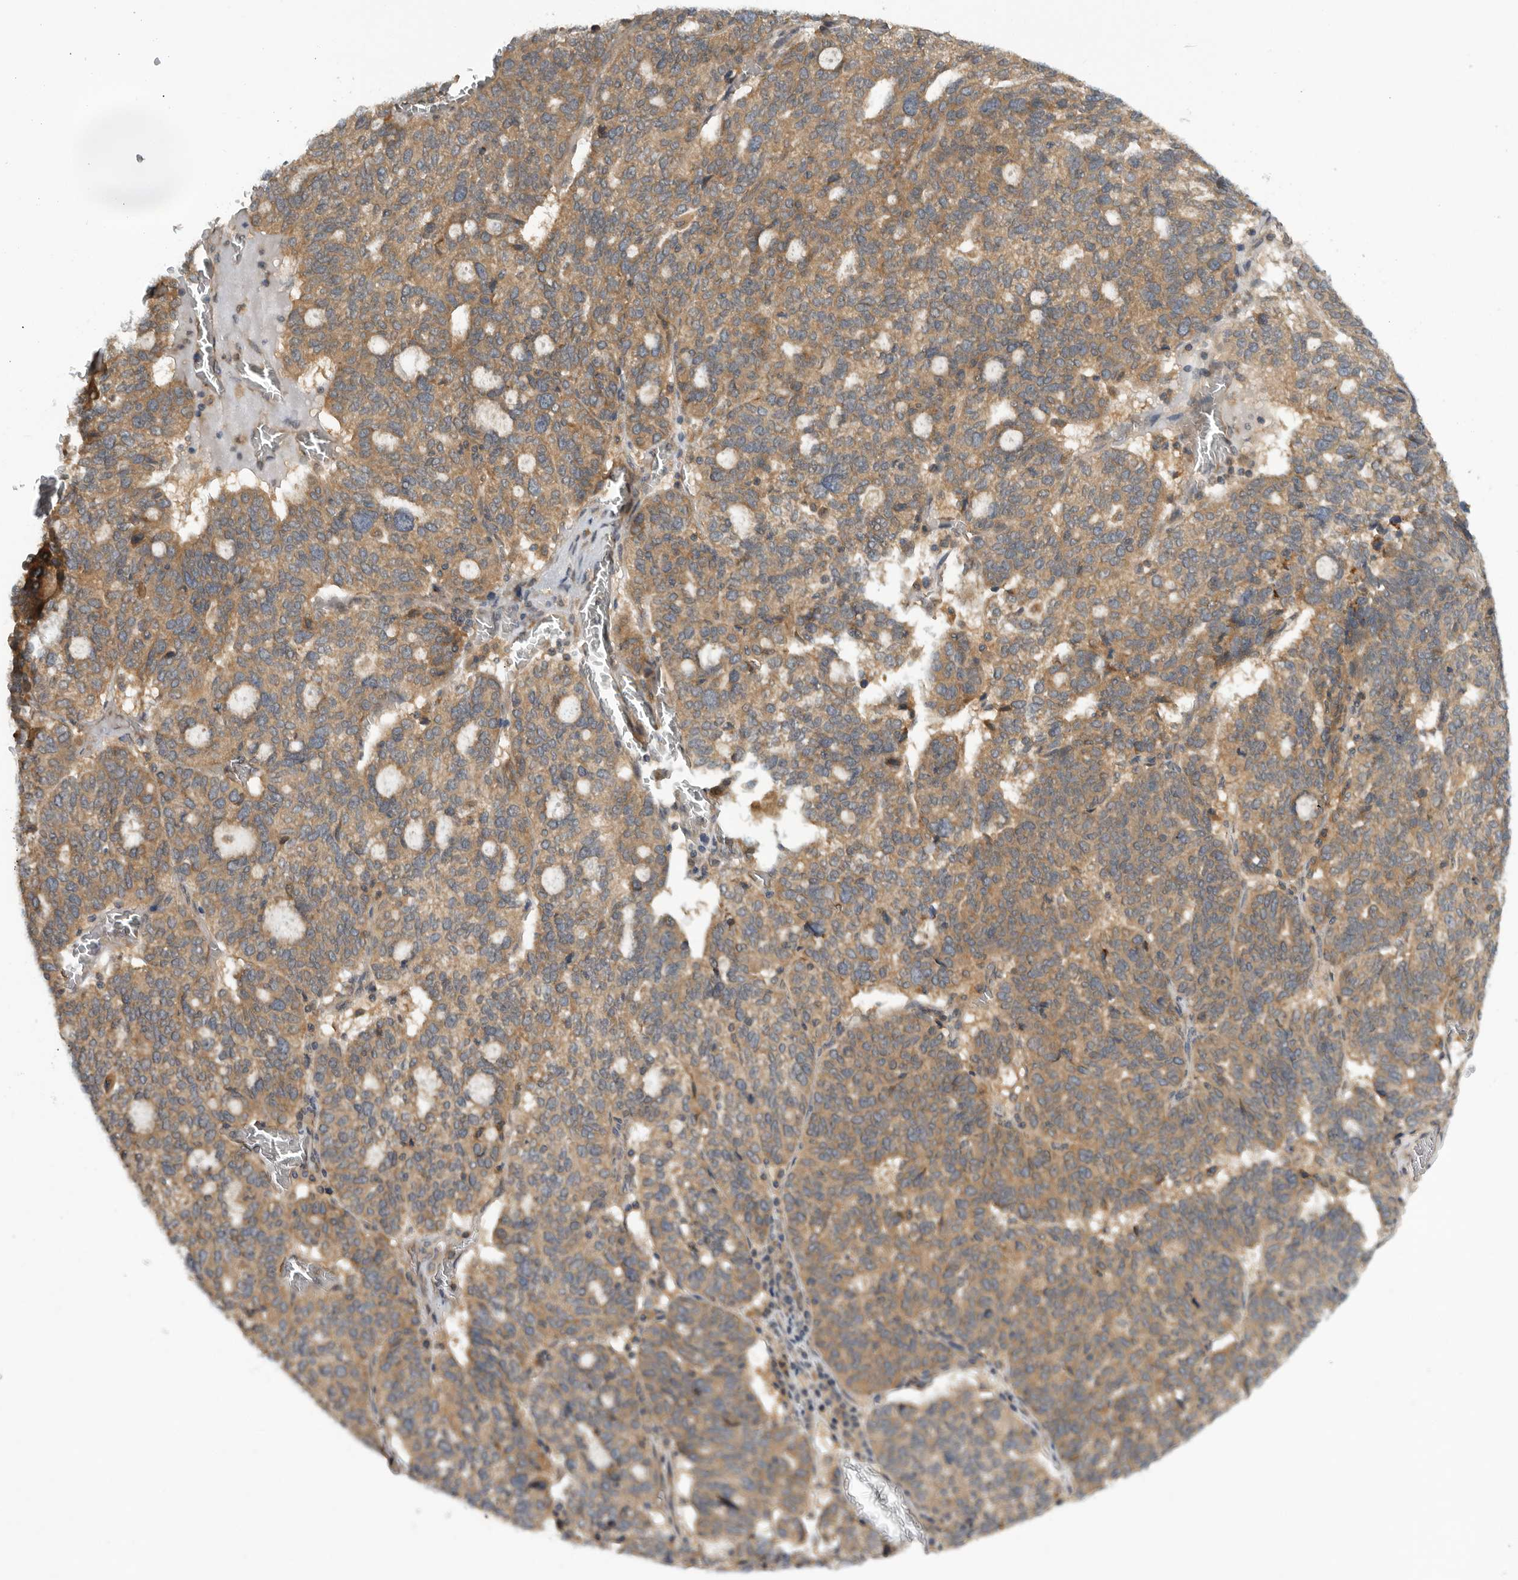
{"staining": {"intensity": "moderate", "quantity": ">75%", "location": "cytoplasmic/membranous"}, "tissue": "ovarian cancer", "cell_type": "Tumor cells", "image_type": "cancer", "snomed": [{"axis": "morphology", "description": "Cystadenocarcinoma, serous, NOS"}, {"axis": "topography", "description": "Ovary"}], "caption": "IHC photomicrograph of neoplastic tissue: ovarian cancer stained using IHC shows medium levels of moderate protein expression localized specifically in the cytoplasmic/membranous of tumor cells, appearing as a cytoplasmic/membranous brown color.", "gene": "AASDHPPT", "patient": {"sex": "female", "age": 59}}